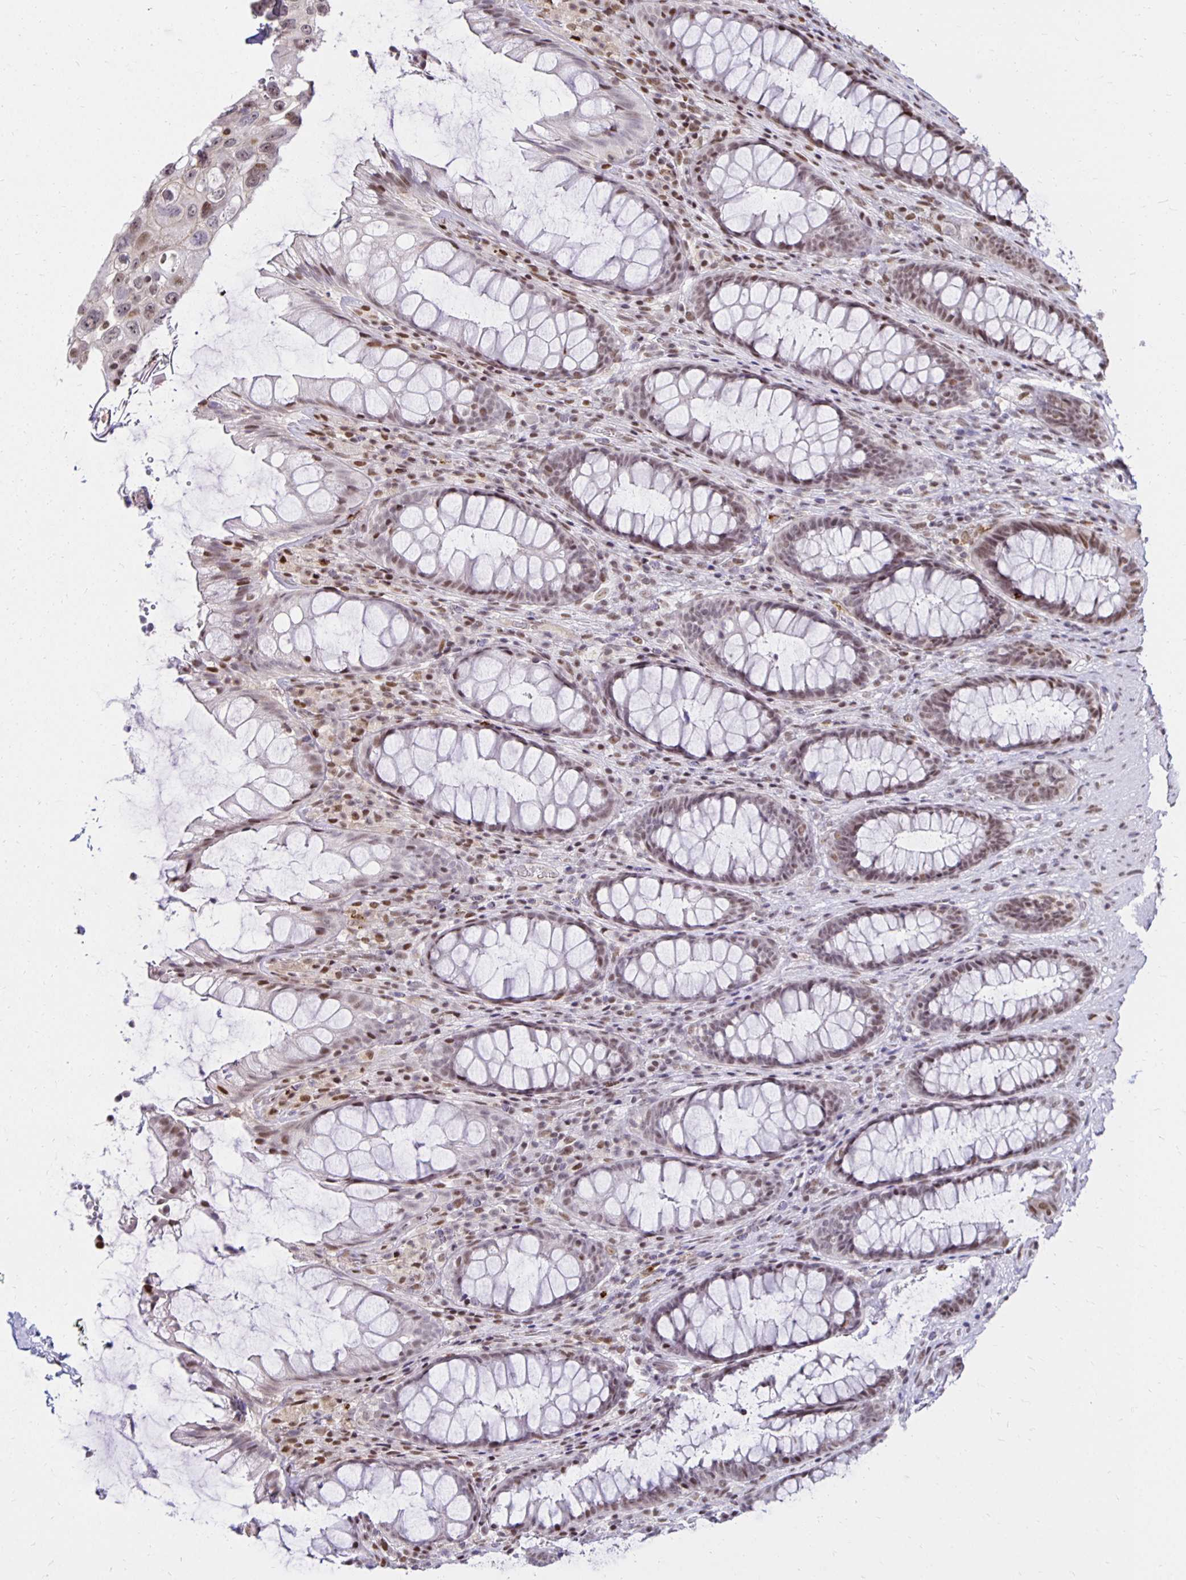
{"staining": {"intensity": "moderate", "quantity": "25%-75%", "location": "nuclear"}, "tissue": "rectum", "cell_type": "Glandular cells", "image_type": "normal", "snomed": [{"axis": "morphology", "description": "Normal tissue, NOS"}, {"axis": "topography", "description": "Rectum"}], "caption": "Unremarkable rectum exhibits moderate nuclear positivity in about 25%-75% of glandular cells.", "gene": "ZNF579", "patient": {"sex": "male", "age": 72}}